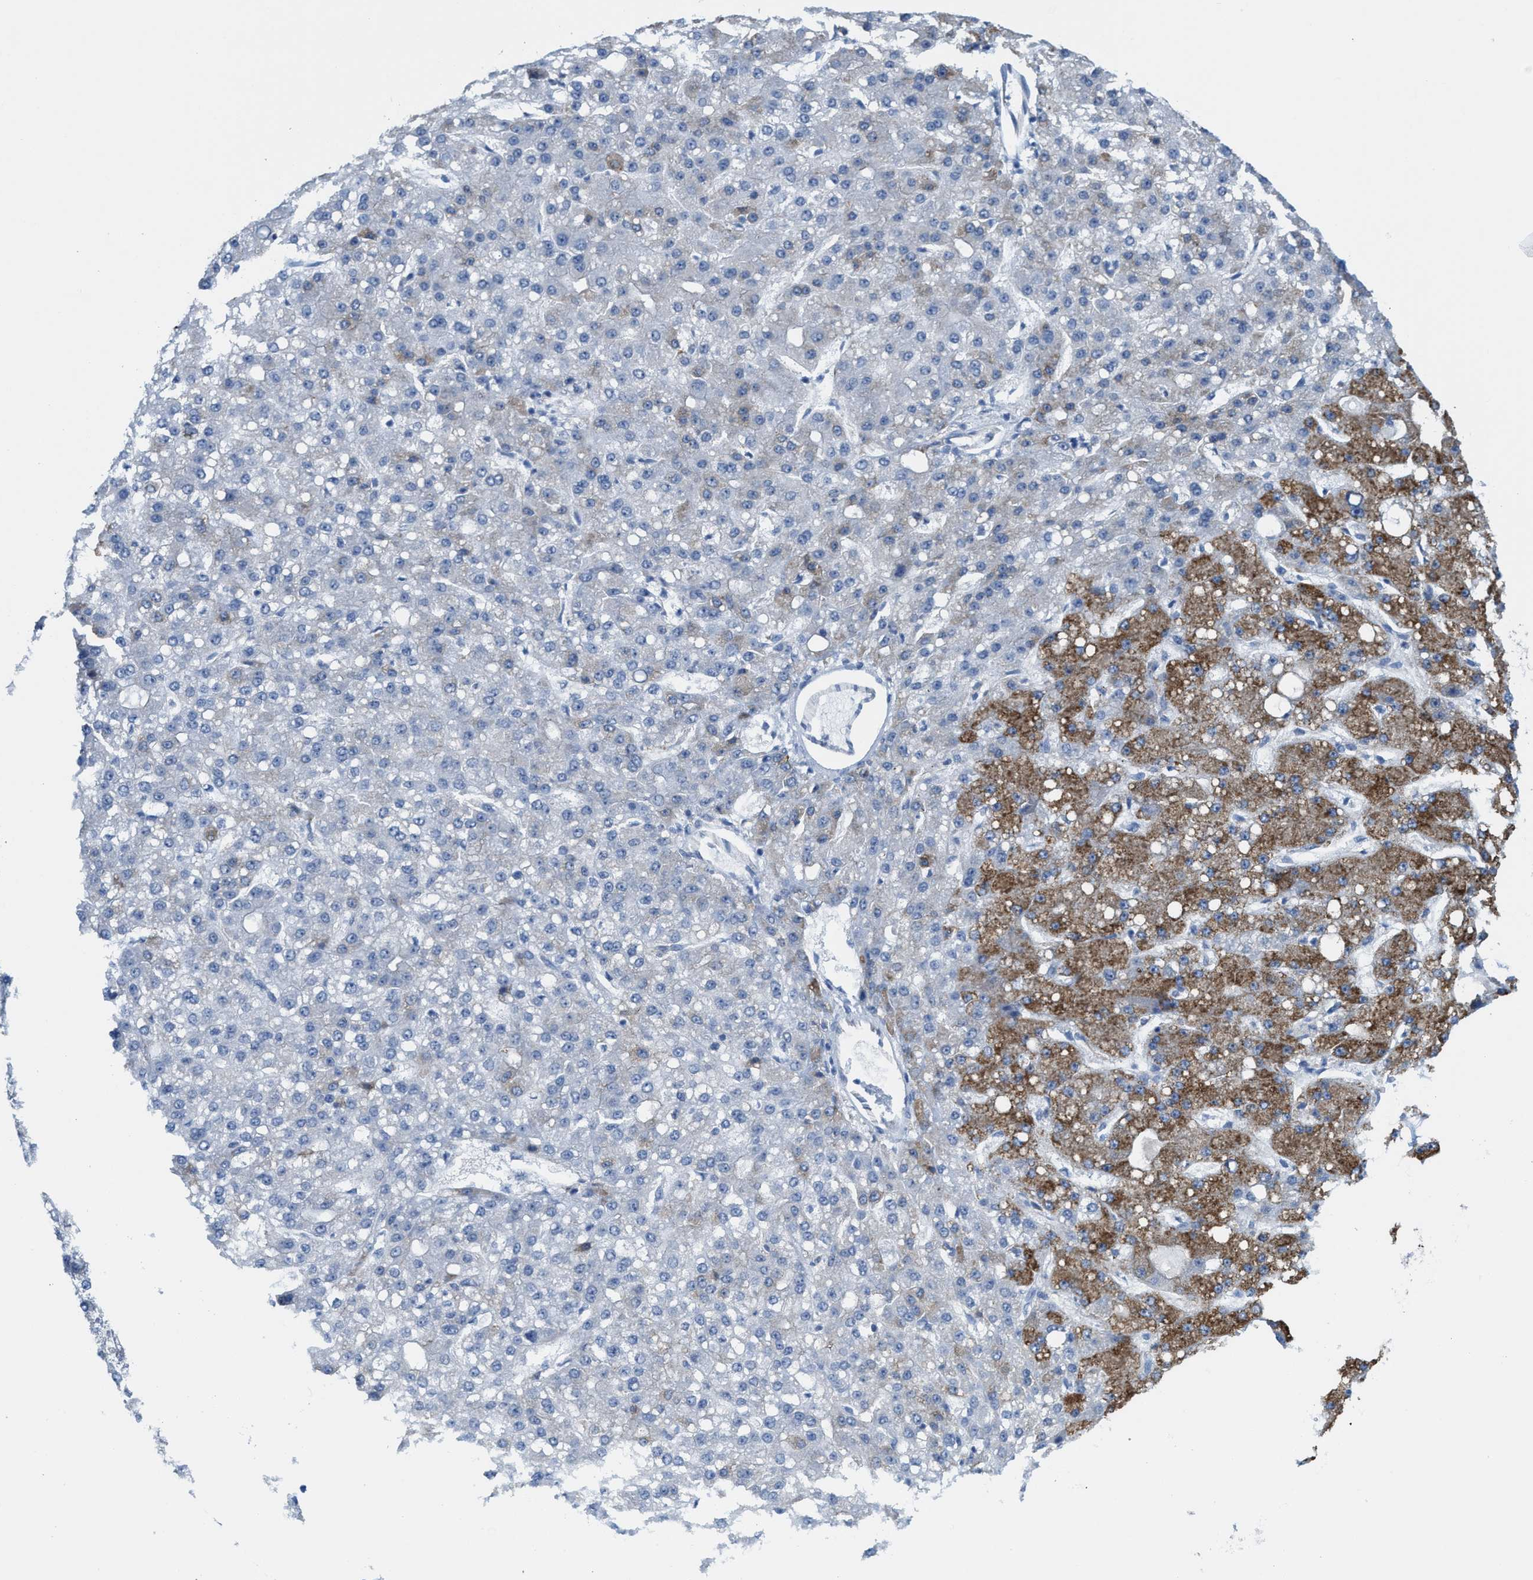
{"staining": {"intensity": "moderate", "quantity": "25%-75%", "location": "cytoplasmic/membranous"}, "tissue": "liver cancer", "cell_type": "Tumor cells", "image_type": "cancer", "snomed": [{"axis": "morphology", "description": "Carcinoma, Hepatocellular, NOS"}, {"axis": "topography", "description": "Liver"}], "caption": "Immunohistochemistry (IHC) (DAB) staining of human hepatocellular carcinoma (liver) demonstrates moderate cytoplasmic/membranous protein staining in about 25%-75% of tumor cells.", "gene": "KIFC3", "patient": {"sex": "male", "age": 67}}